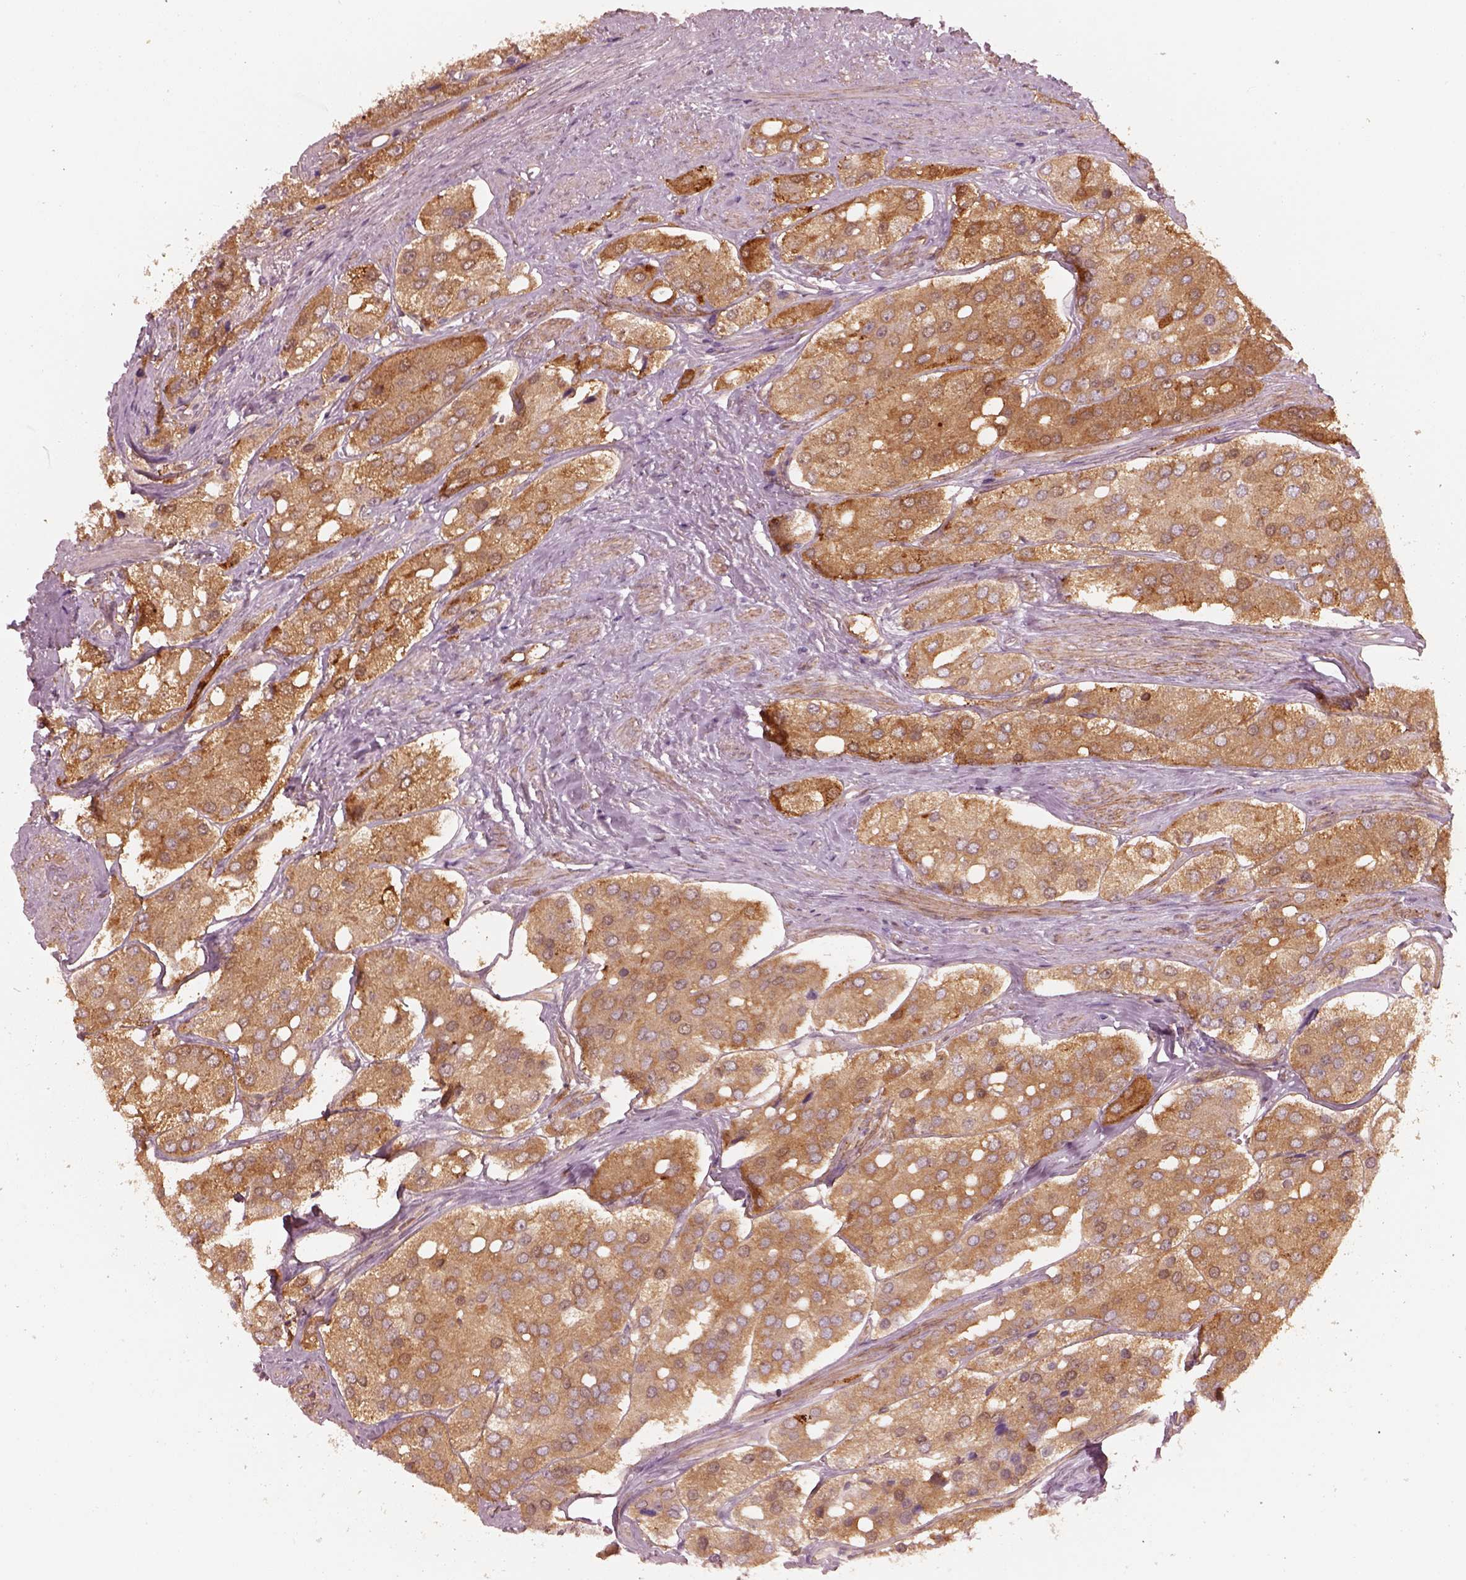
{"staining": {"intensity": "moderate", "quantity": ">75%", "location": "cytoplasmic/membranous"}, "tissue": "prostate cancer", "cell_type": "Tumor cells", "image_type": "cancer", "snomed": [{"axis": "morphology", "description": "Adenocarcinoma, Low grade"}, {"axis": "topography", "description": "Prostate"}], "caption": "Tumor cells show moderate cytoplasmic/membranous expression in about >75% of cells in prostate adenocarcinoma (low-grade).", "gene": "CRYM", "patient": {"sex": "male", "age": 69}}